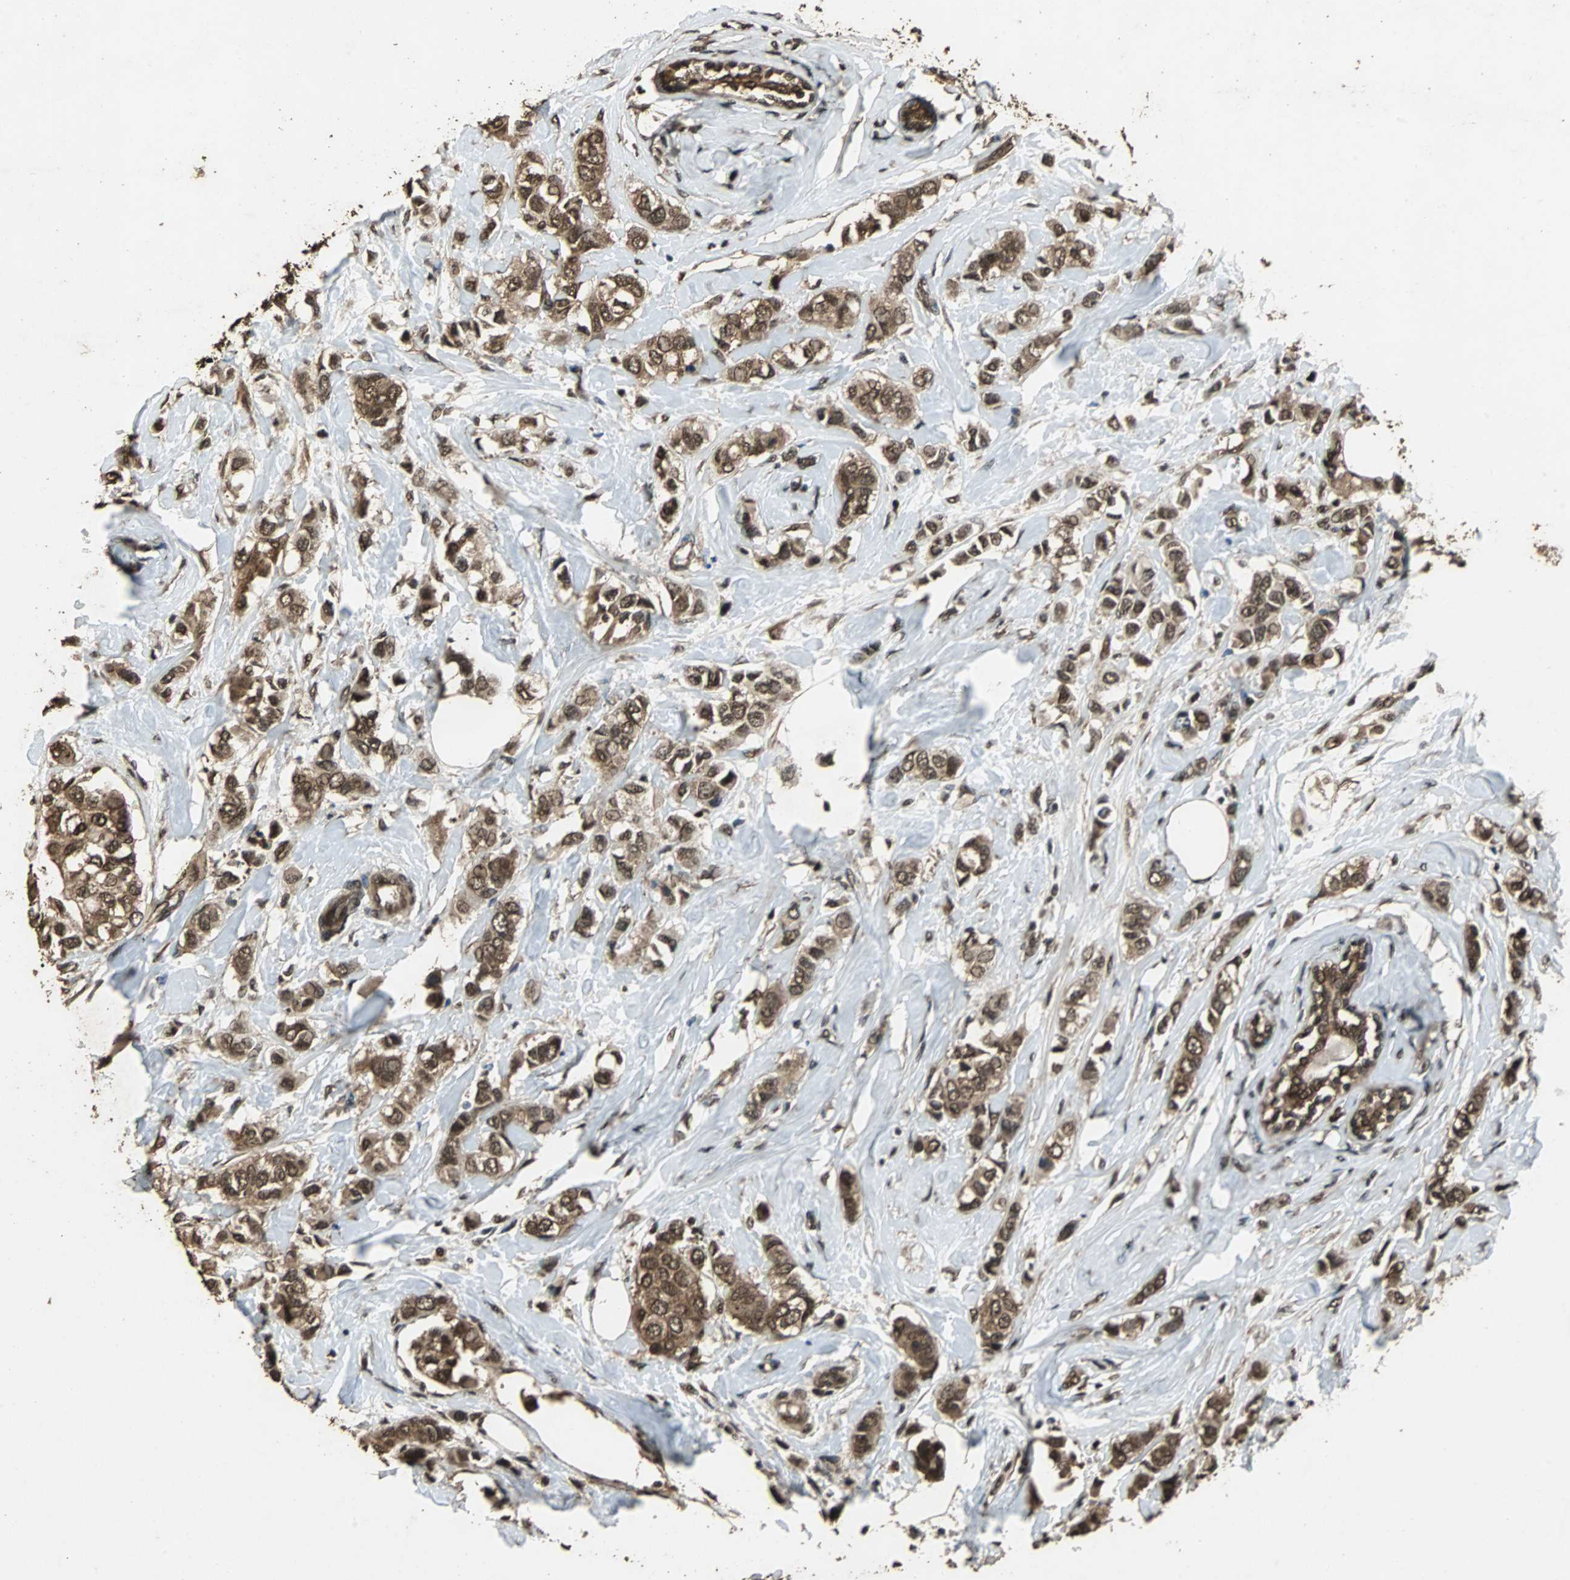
{"staining": {"intensity": "strong", "quantity": ">75%", "location": "cytoplasmic/membranous,nuclear"}, "tissue": "breast cancer", "cell_type": "Tumor cells", "image_type": "cancer", "snomed": [{"axis": "morphology", "description": "Duct carcinoma"}, {"axis": "topography", "description": "Breast"}], "caption": "Immunohistochemistry photomicrograph of breast cancer (invasive ductal carcinoma) stained for a protein (brown), which reveals high levels of strong cytoplasmic/membranous and nuclear positivity in about >75% of tumor cells.", "gene": "ZNF18", "patient": {"sex": "female", "age": 50}}